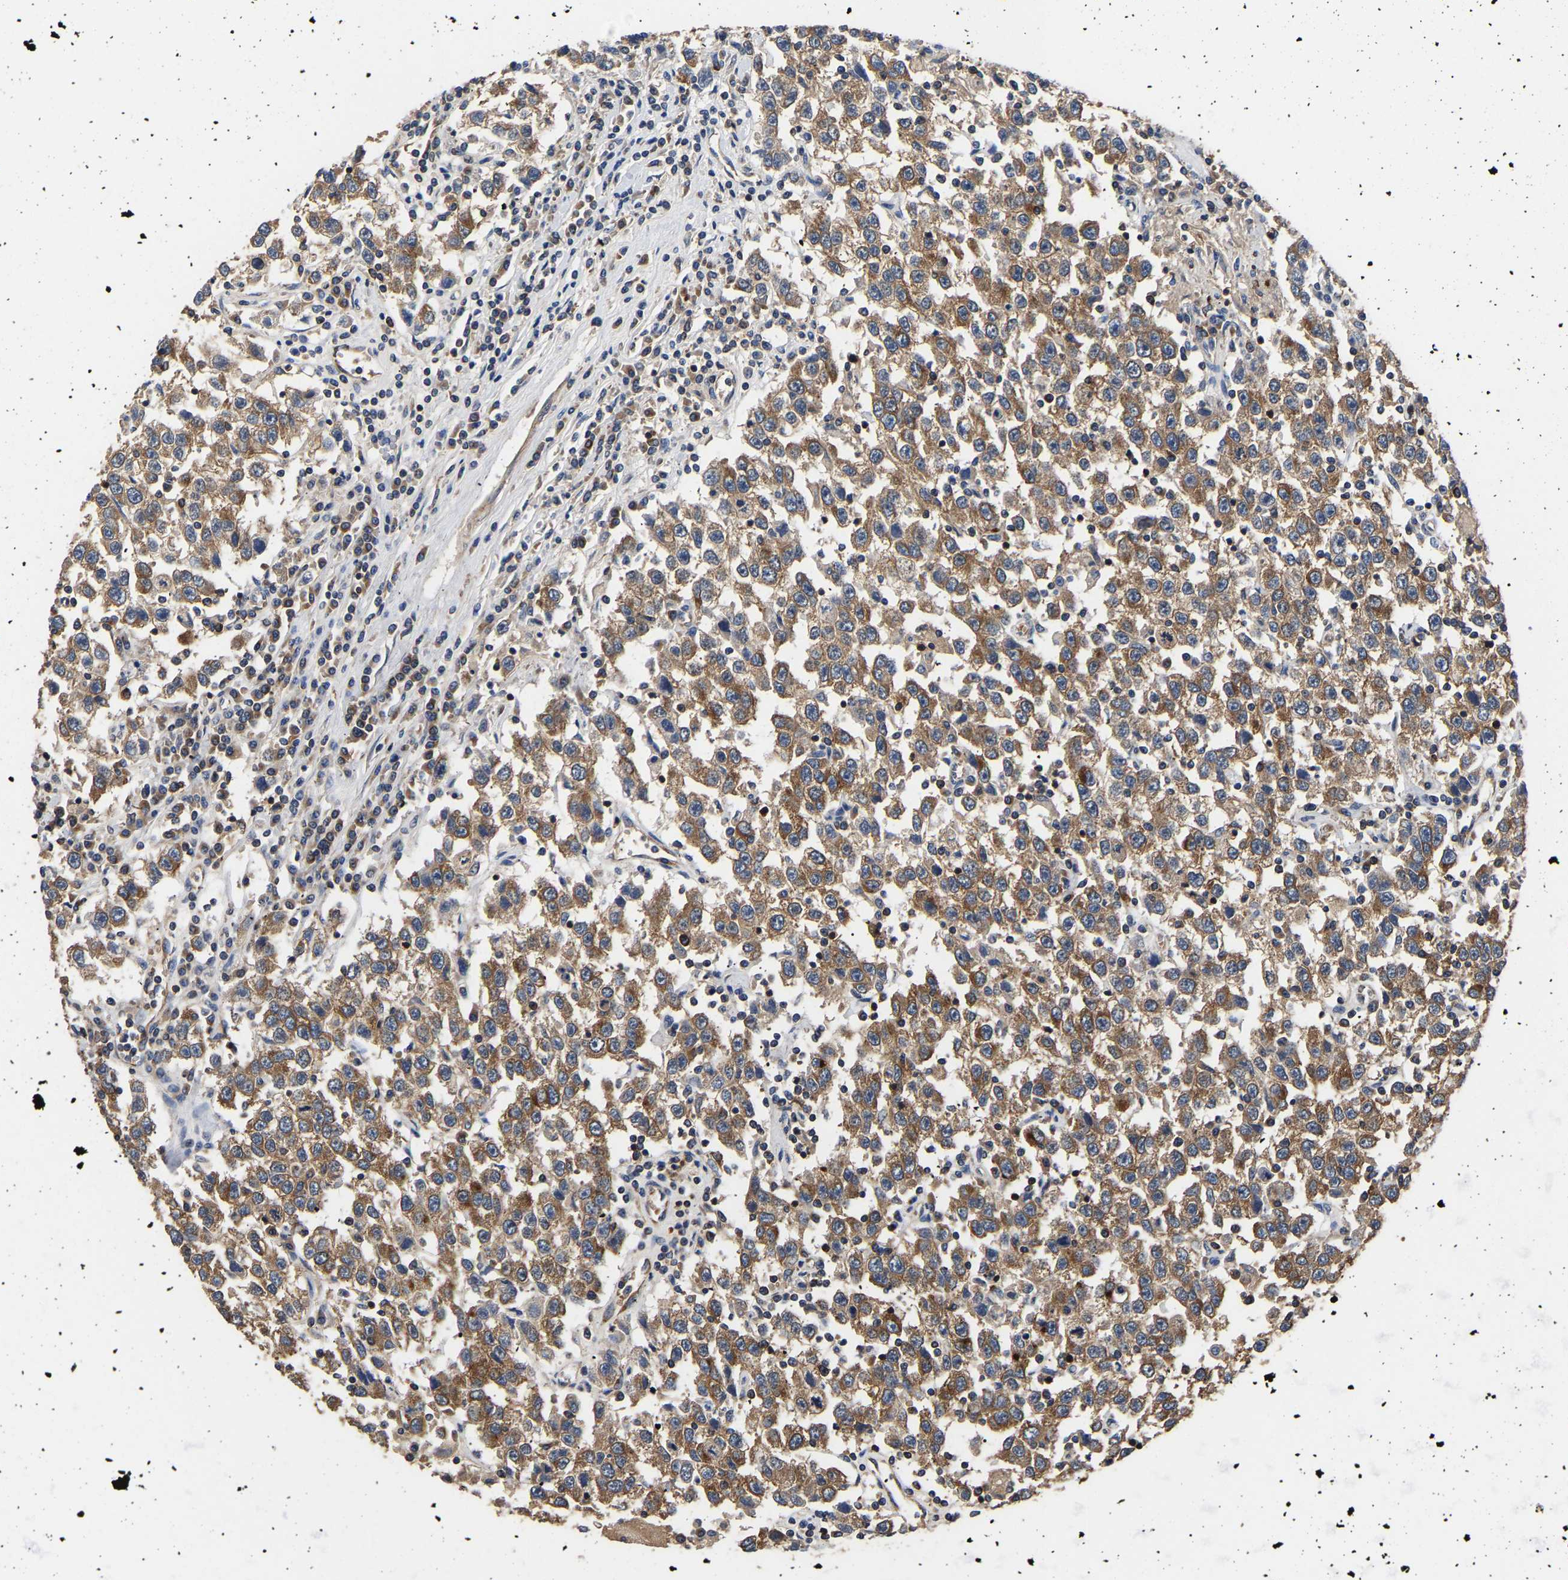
{"staining": {"intensity": "moderate", "quantity": ">75%", "location": "cytoplasmic/membranous"}, "tissue": "testis cancer", "cell_type": "Tumor cells", "image_type": "cancer", "snomed": [{"axis": "morphology", "description": "Seminoma, NOS"}, {"axis": "topography", "description": "Testis"}], "caption": "This photomicrograph shows IHC staining of human testis cancer, with medium moderate cytoplasmic/membranous staining in approximately >75% of tumor cells.", "gene": "LRBA", "patient": {"sex": "male", "age": 41}}